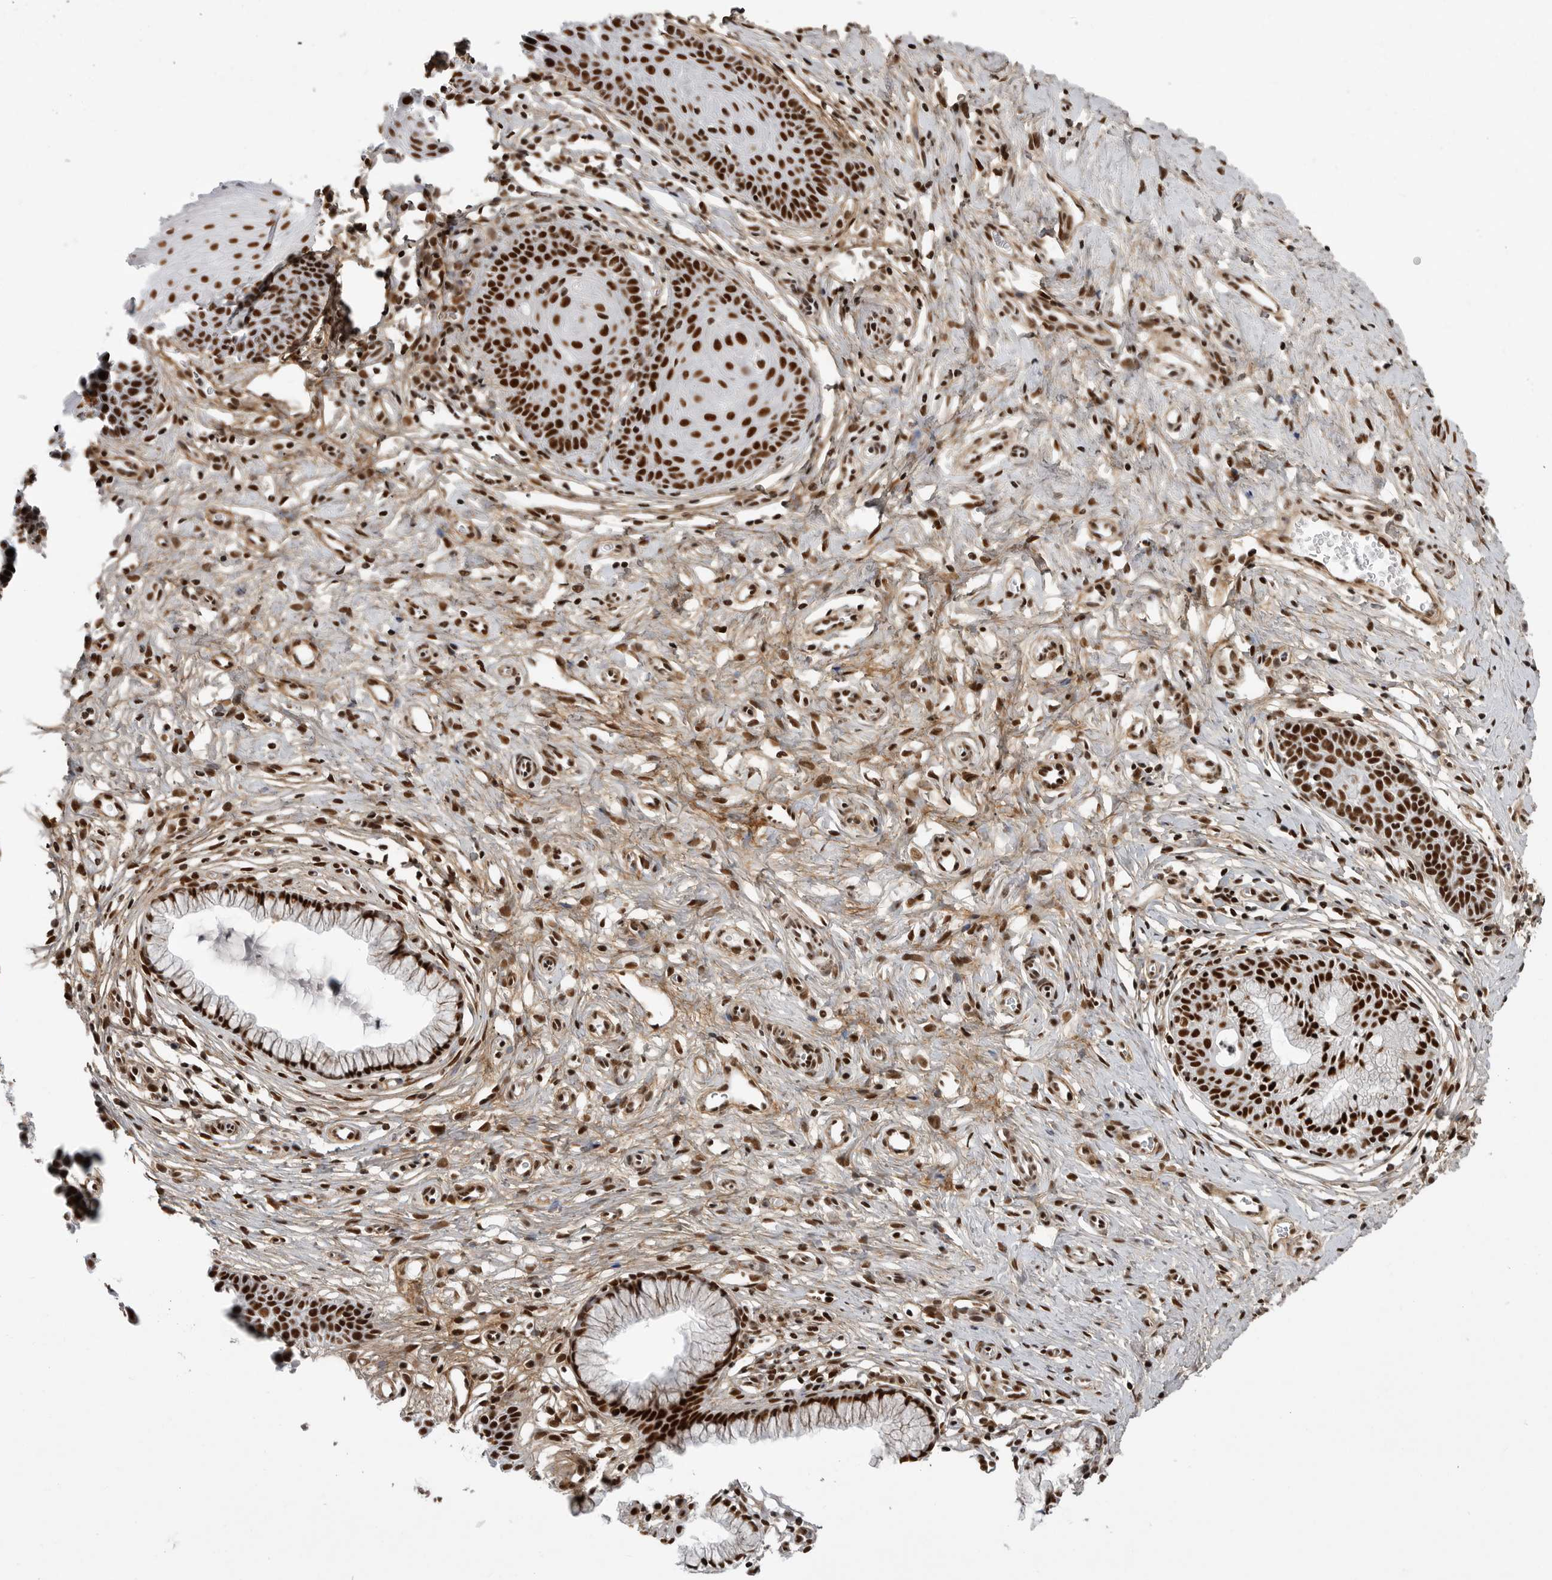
{"staining": {"intensity": "strong", "quantity": ">75%", "location": "nuclear"}, "tissue": "cervix", "cell_type": "Glandular cells", "image_type": "normal", "snomed": [{"axis": "morphology", "description": "Normal tissue, NOS"}, {"axis": "topography", "description": "Cervix"}], "caption": "The photomicrograph reveals a brown stain indicating the presence of a protein in the nuclear of glandular cells in cervix.", "gene": "PPP1R8", "patient": {"sex": "female", "age": 36}}